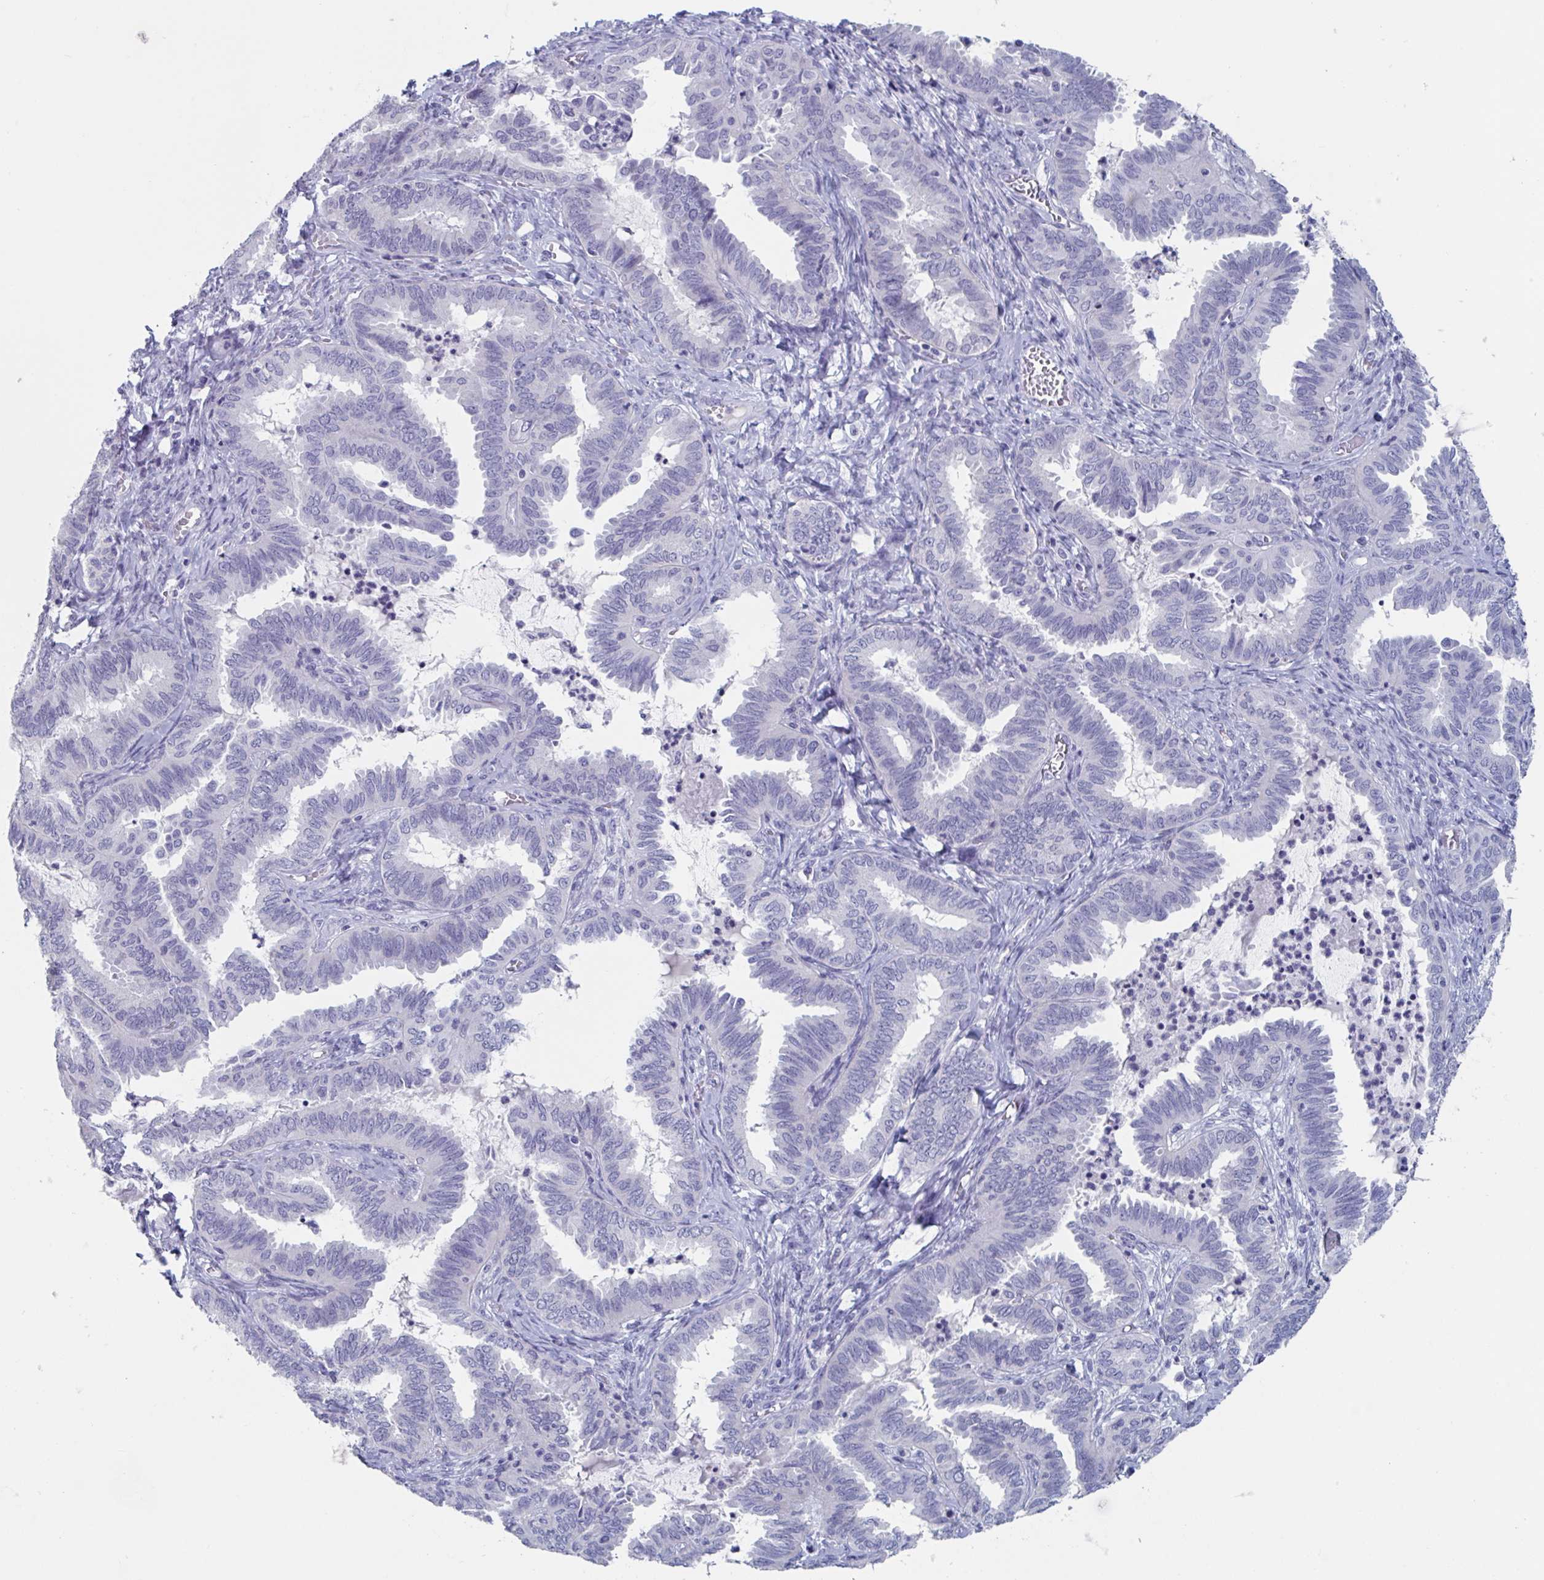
{"staining": {"intensity": "negative", "quantity": "none", "location": "none"}, "tissue": "ovarian cancer", "cell_type": "Tumor cells", "image_type": "cancer", "snomed": [{"axis": "morphology", "description": "Carcinoma, endometroid"}, {"axis": "topography", "description": "Ovary"}], "caption": "Tumor cells show no significant staining in ovarian endometroid carcinoma.", "gene": "NDUFC2", "patient": {"sex": "female", "age": 70}}